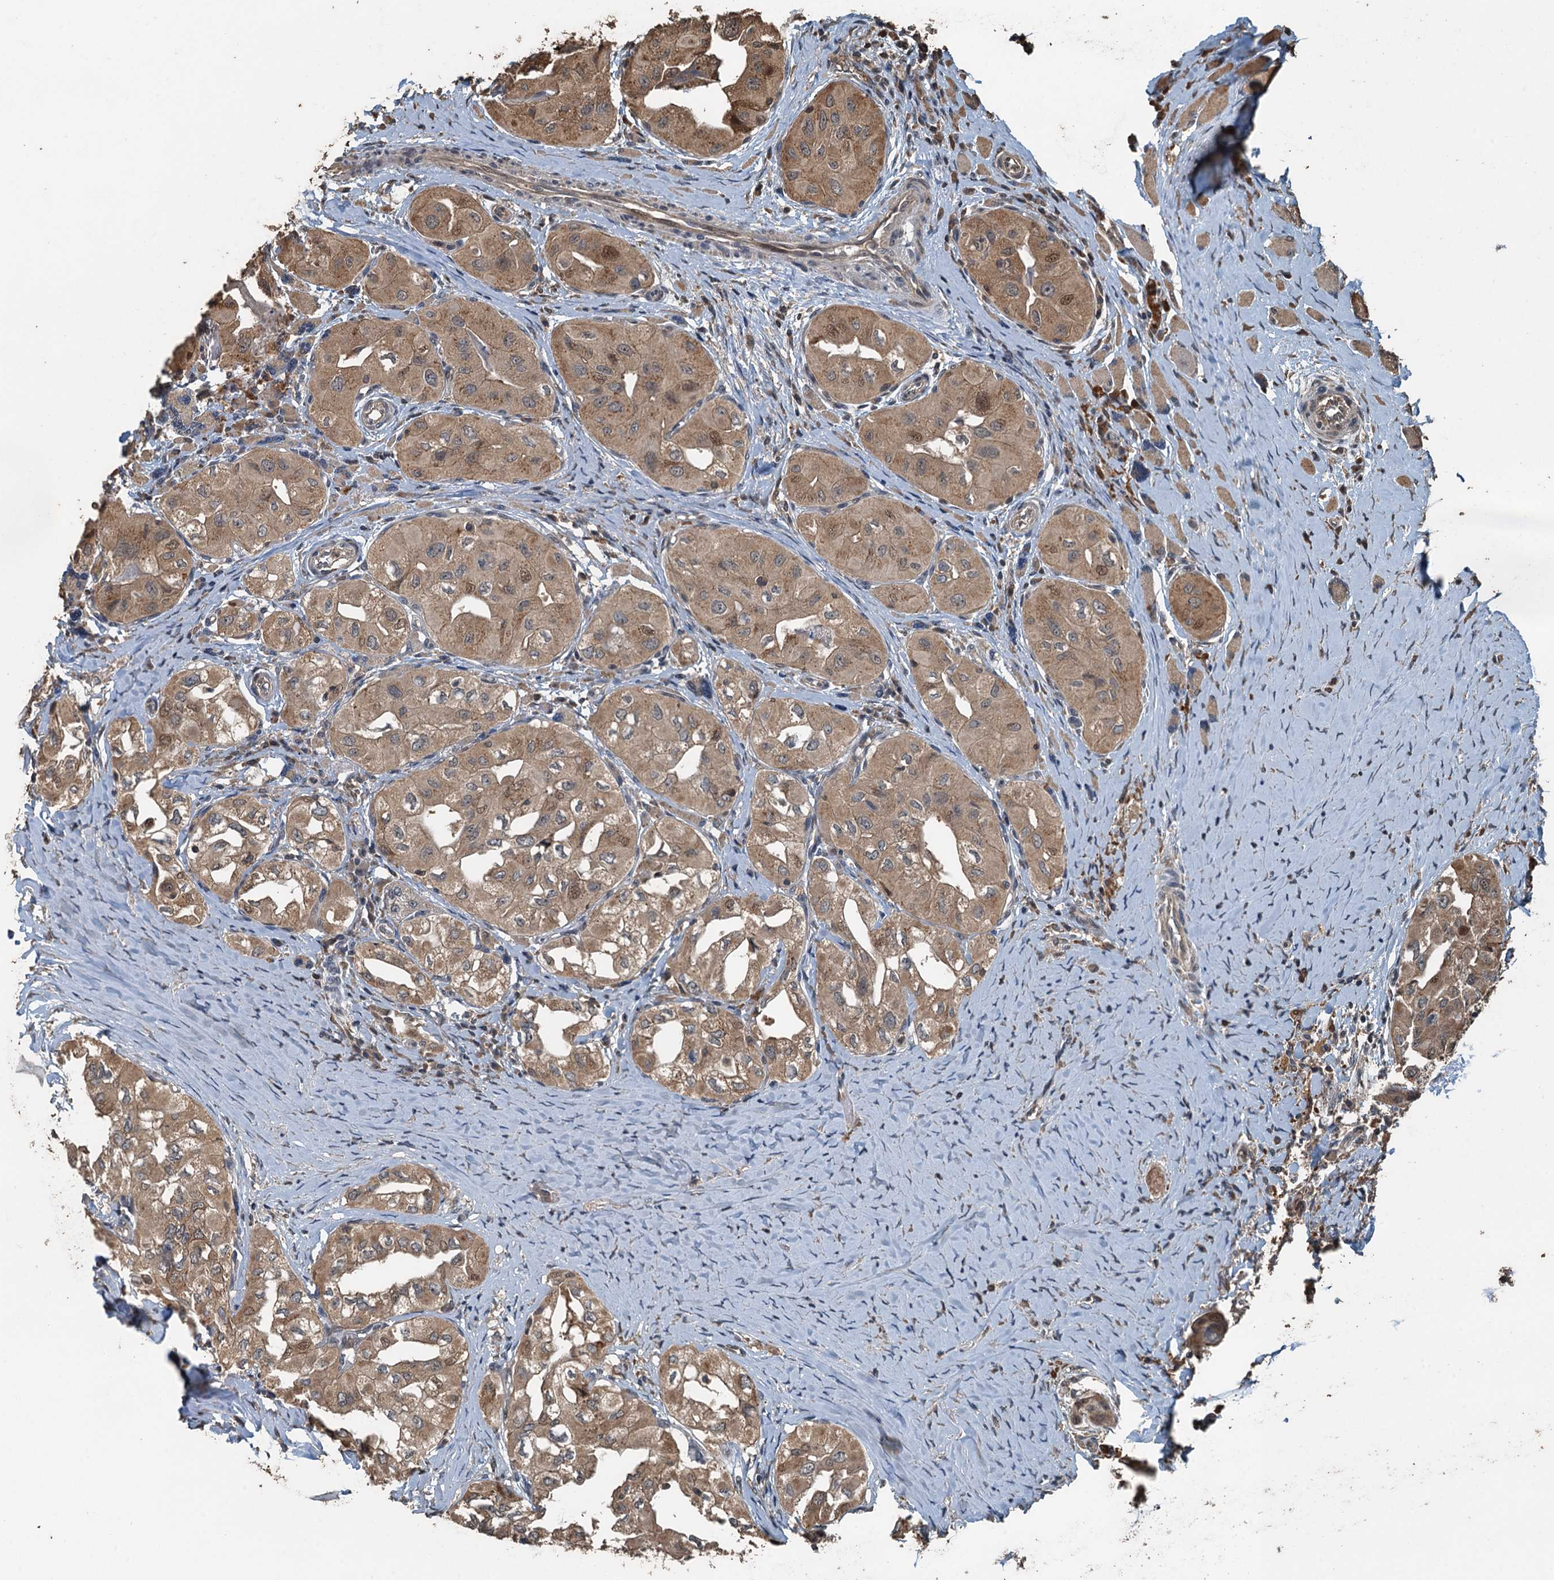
{"staining": {"intensity": "moderate", "quantity": ">75%", "location": "cytoplasmic/membranous"}, "tissue": "thyroid cancer", "cell_type": "Tumor cells", "image_type": "cancer", "snomed": [{"axis": "morphology", "description": "Papillary adenocarcinoma, NOS"}, {"axis": "topography", "description": "Thyroid gland"}], "caption": "A high-resolution micrograph shows immunohistochemistry staining of thyroid cancer (papillary adenocarcinoma), which shows moderate cytoplasmic/membranous staining in approximately >75% of tumor cells.", "gene": "PIGN", "patient": {"sex": "female", "age": 59}}